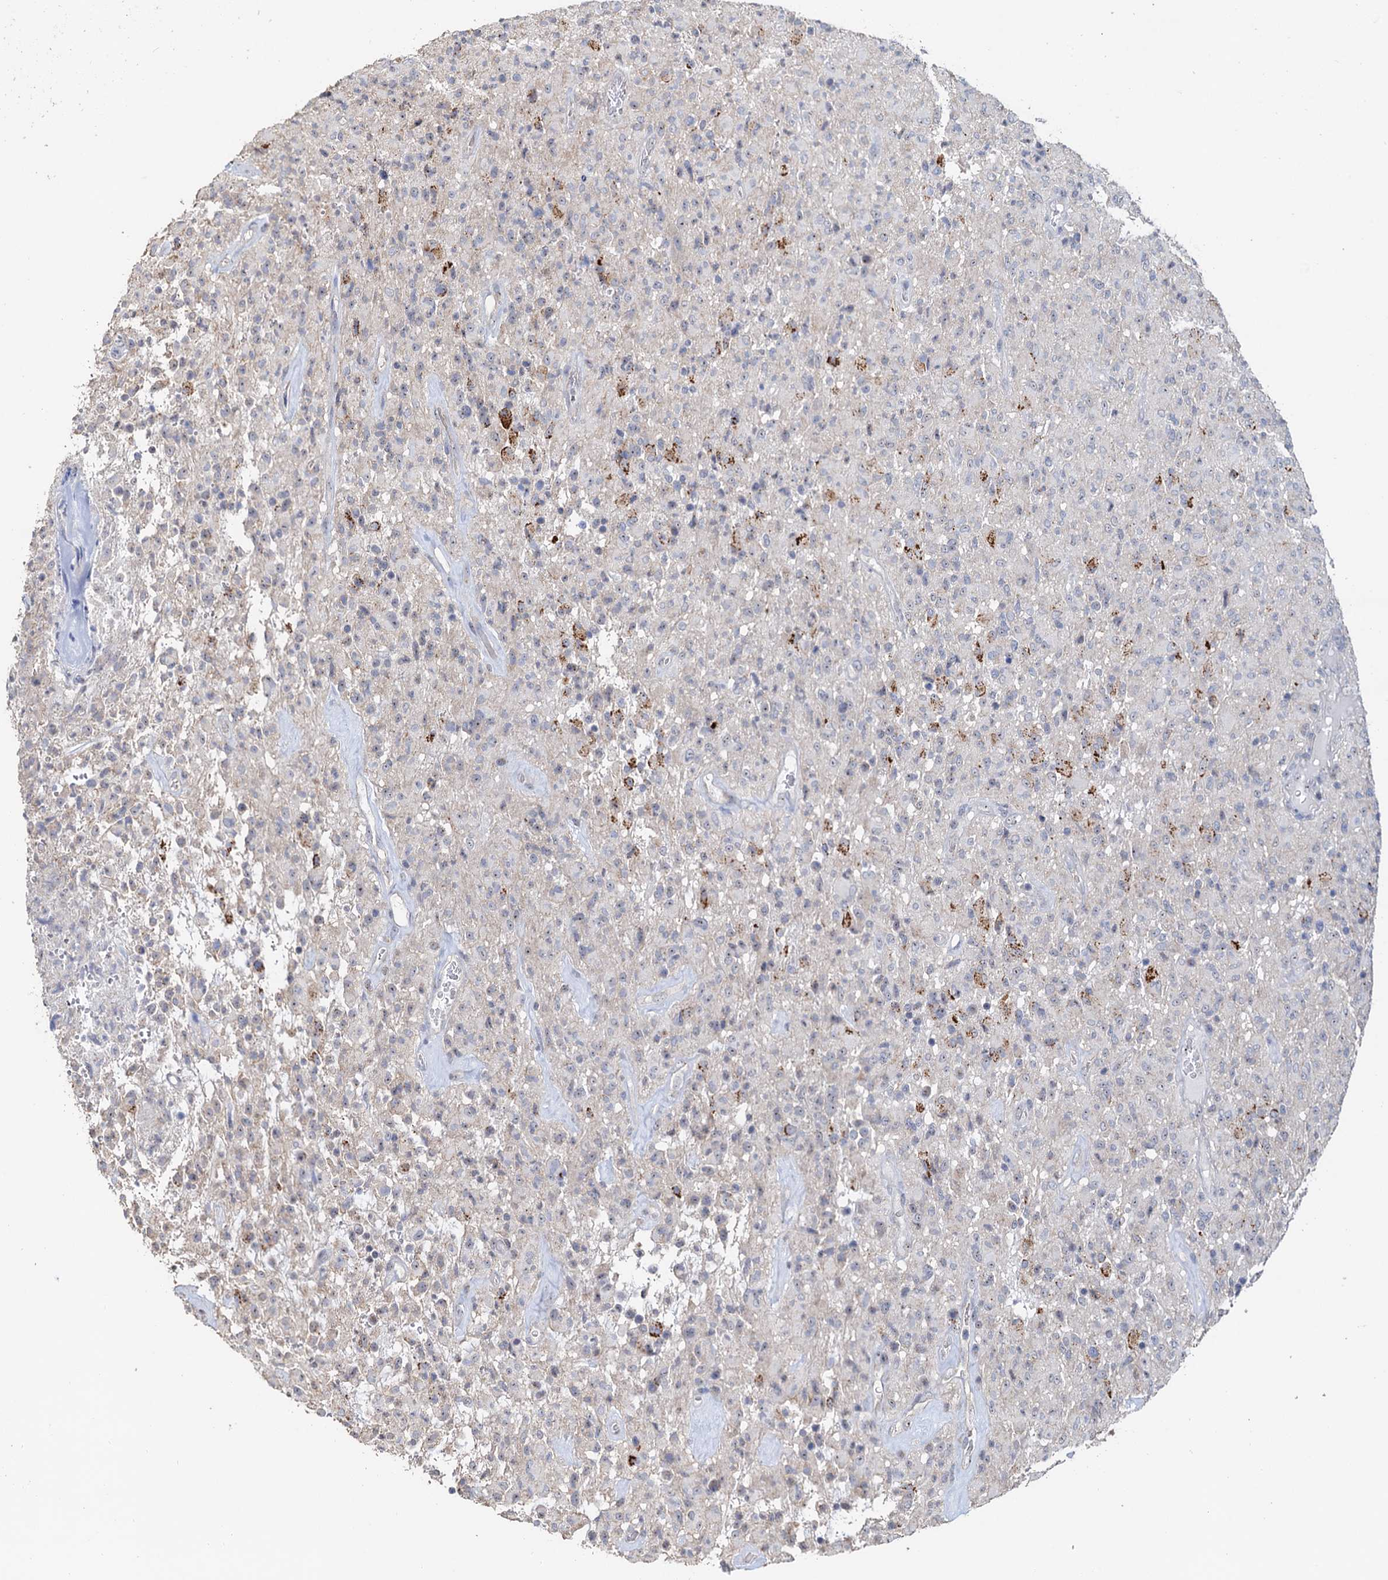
{"staining": {"intensity": "negative", "quantity": "none", "location": "none"}, "tissue": "glioma", "cell_type": "Tumor cells", "image_type": "cancer", "snomed": [{"axis": "morphology", "description": "Glioma, malignant, High grade"}, {"axis": "topography", "description": "Brain"}], "caption": "Human glioma stained for a protein using immunohistochemistry reveals no positivity in tumor cells.", "gene": "C2CD3", "patient": {"sex": "female", "age": 57}}